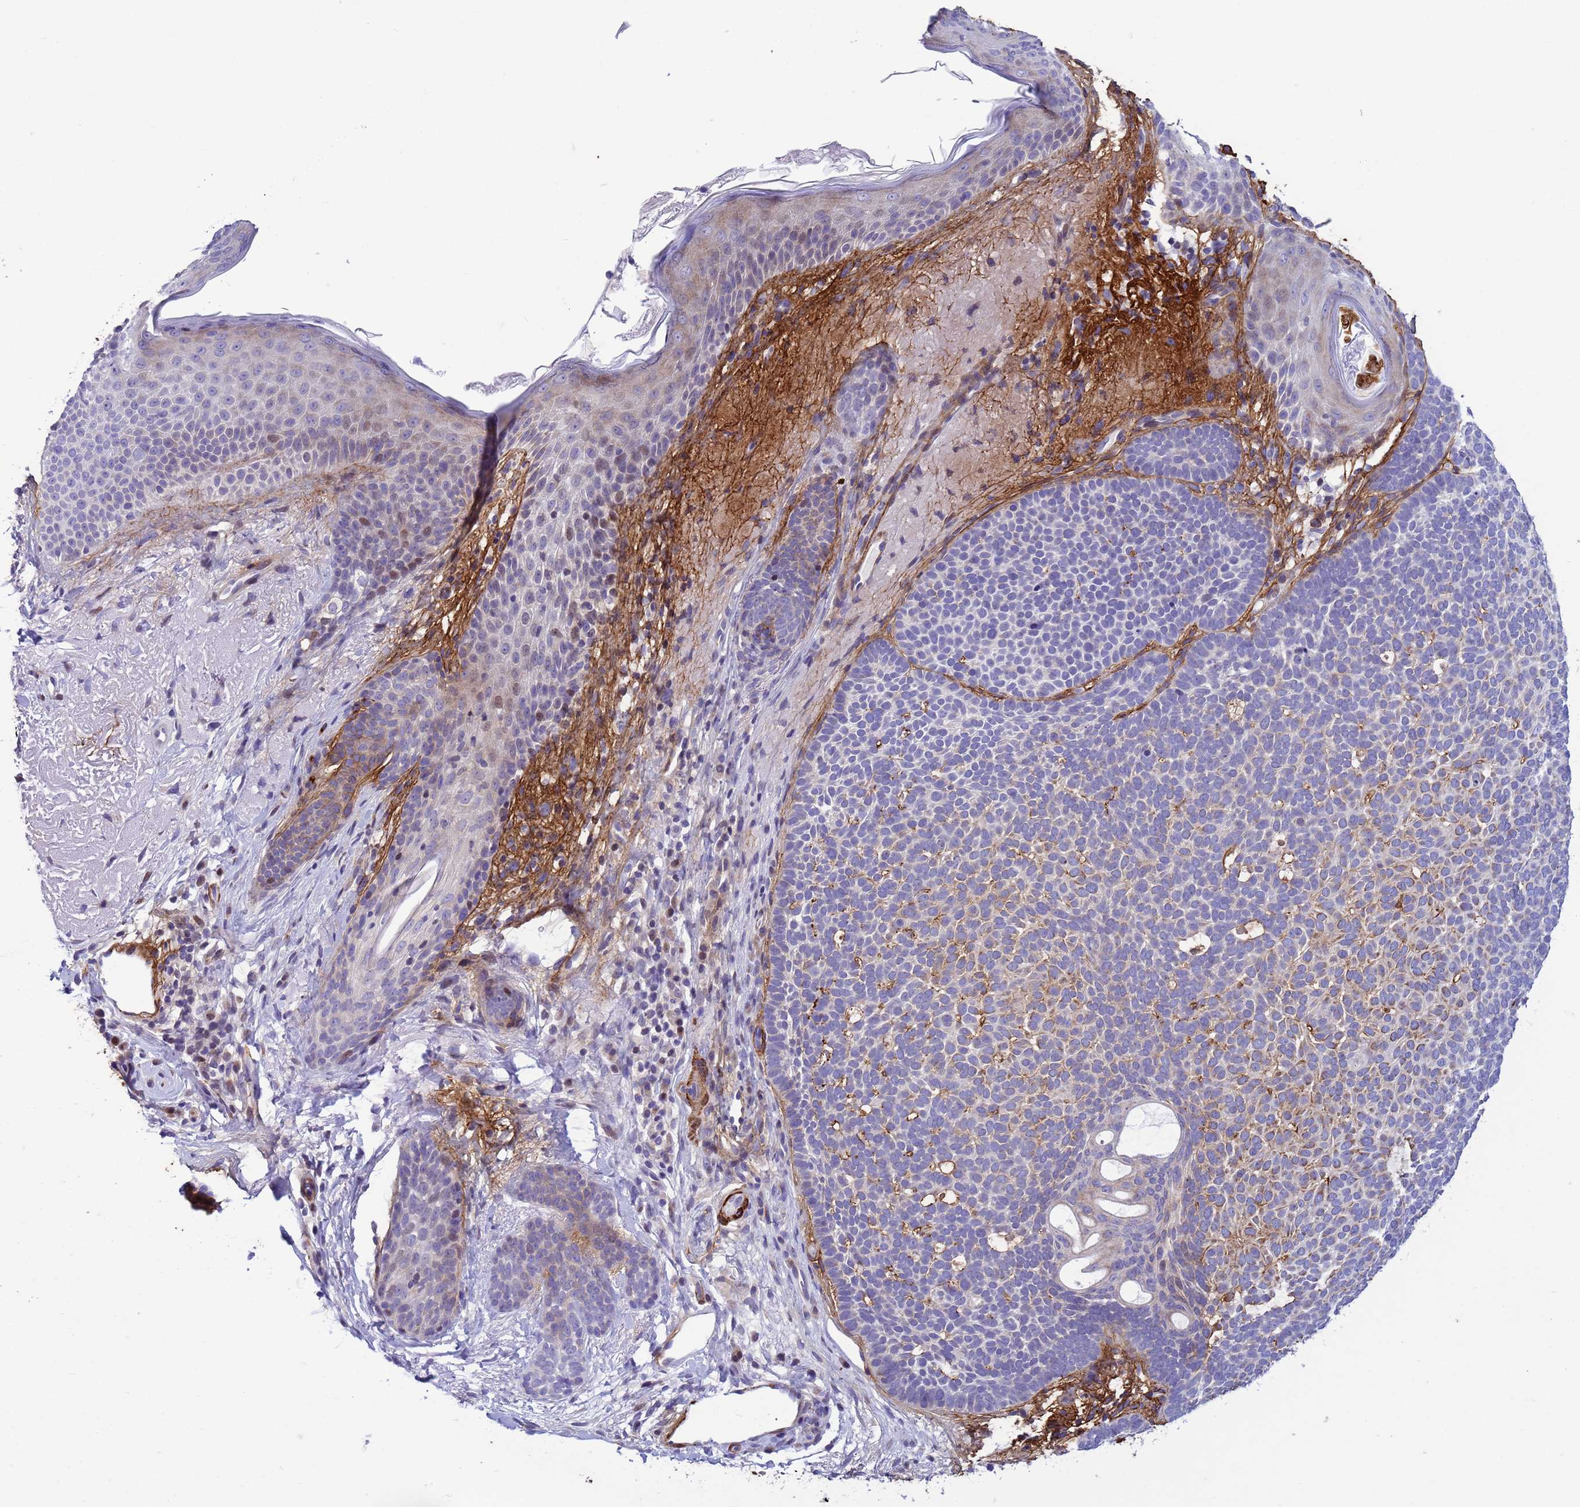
{"staining": {"intensity": "negative", "quantity": "none", "location": "none"}, "tissue": "skin cancer", "cell_type": "Tumor cells", "image_type": "cancer", "snomed": [{"axis": "morphology", "description": "Basal cell carcinoma"}, {"axis": "topography", "description": "Skin"}], "caption": "This is an immunohistochemistry image of skin cancer. There is no expression in tumor cells.", "gene": "P2RX7", "patient": {"sex": "female", "age": 77}}